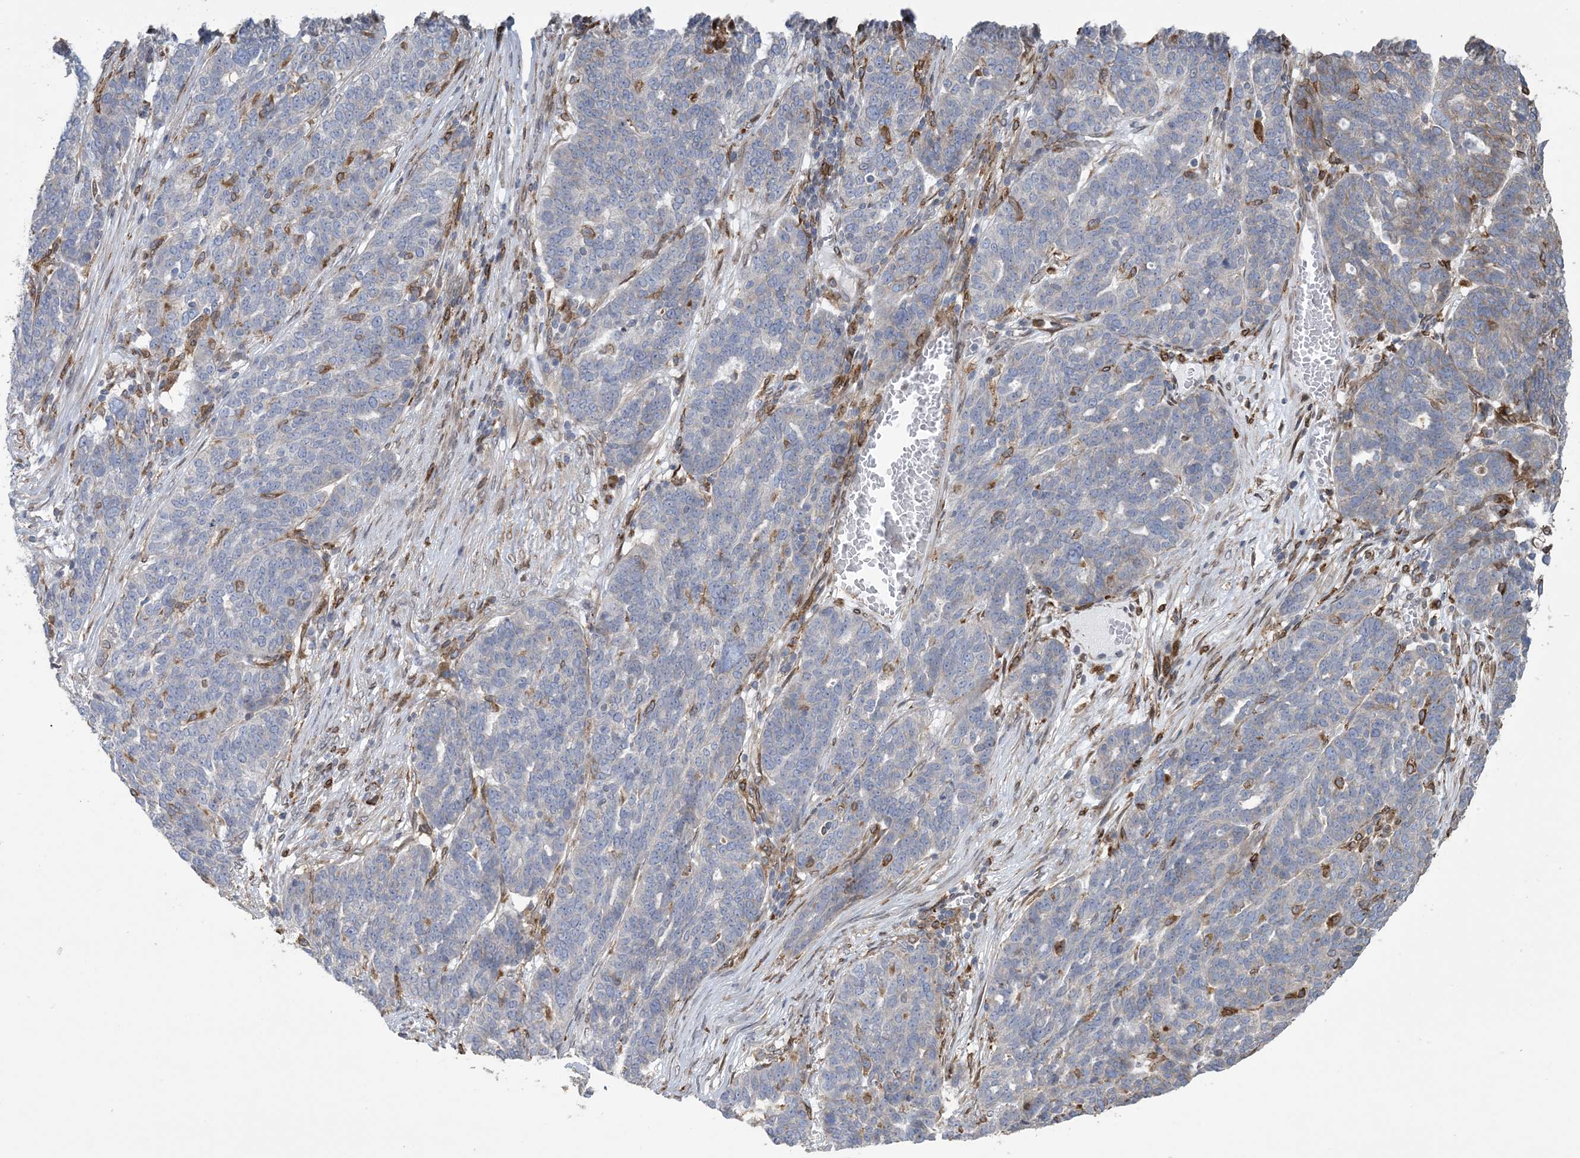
{"staining": {"intensity": "negative", "quantity": "none", "location": "none"}, "tissue": "ovarian cancer", "cell_type": "Tumor cells", "image_type": "cancer", "snomed": [{"axis": "morphology", "description": "Cystadenocarcinoma, serous, NOS"}, {"axis": "topography", "description": "Ovary"}], "caption": "DAB (3,3'-diaminobenzidine) immunohistochemical staining of human ovarian cancer reveals no significant expression in tumor cells.", "gene": "SHANK1", "patient": {"sex": "female", "age": 59}}